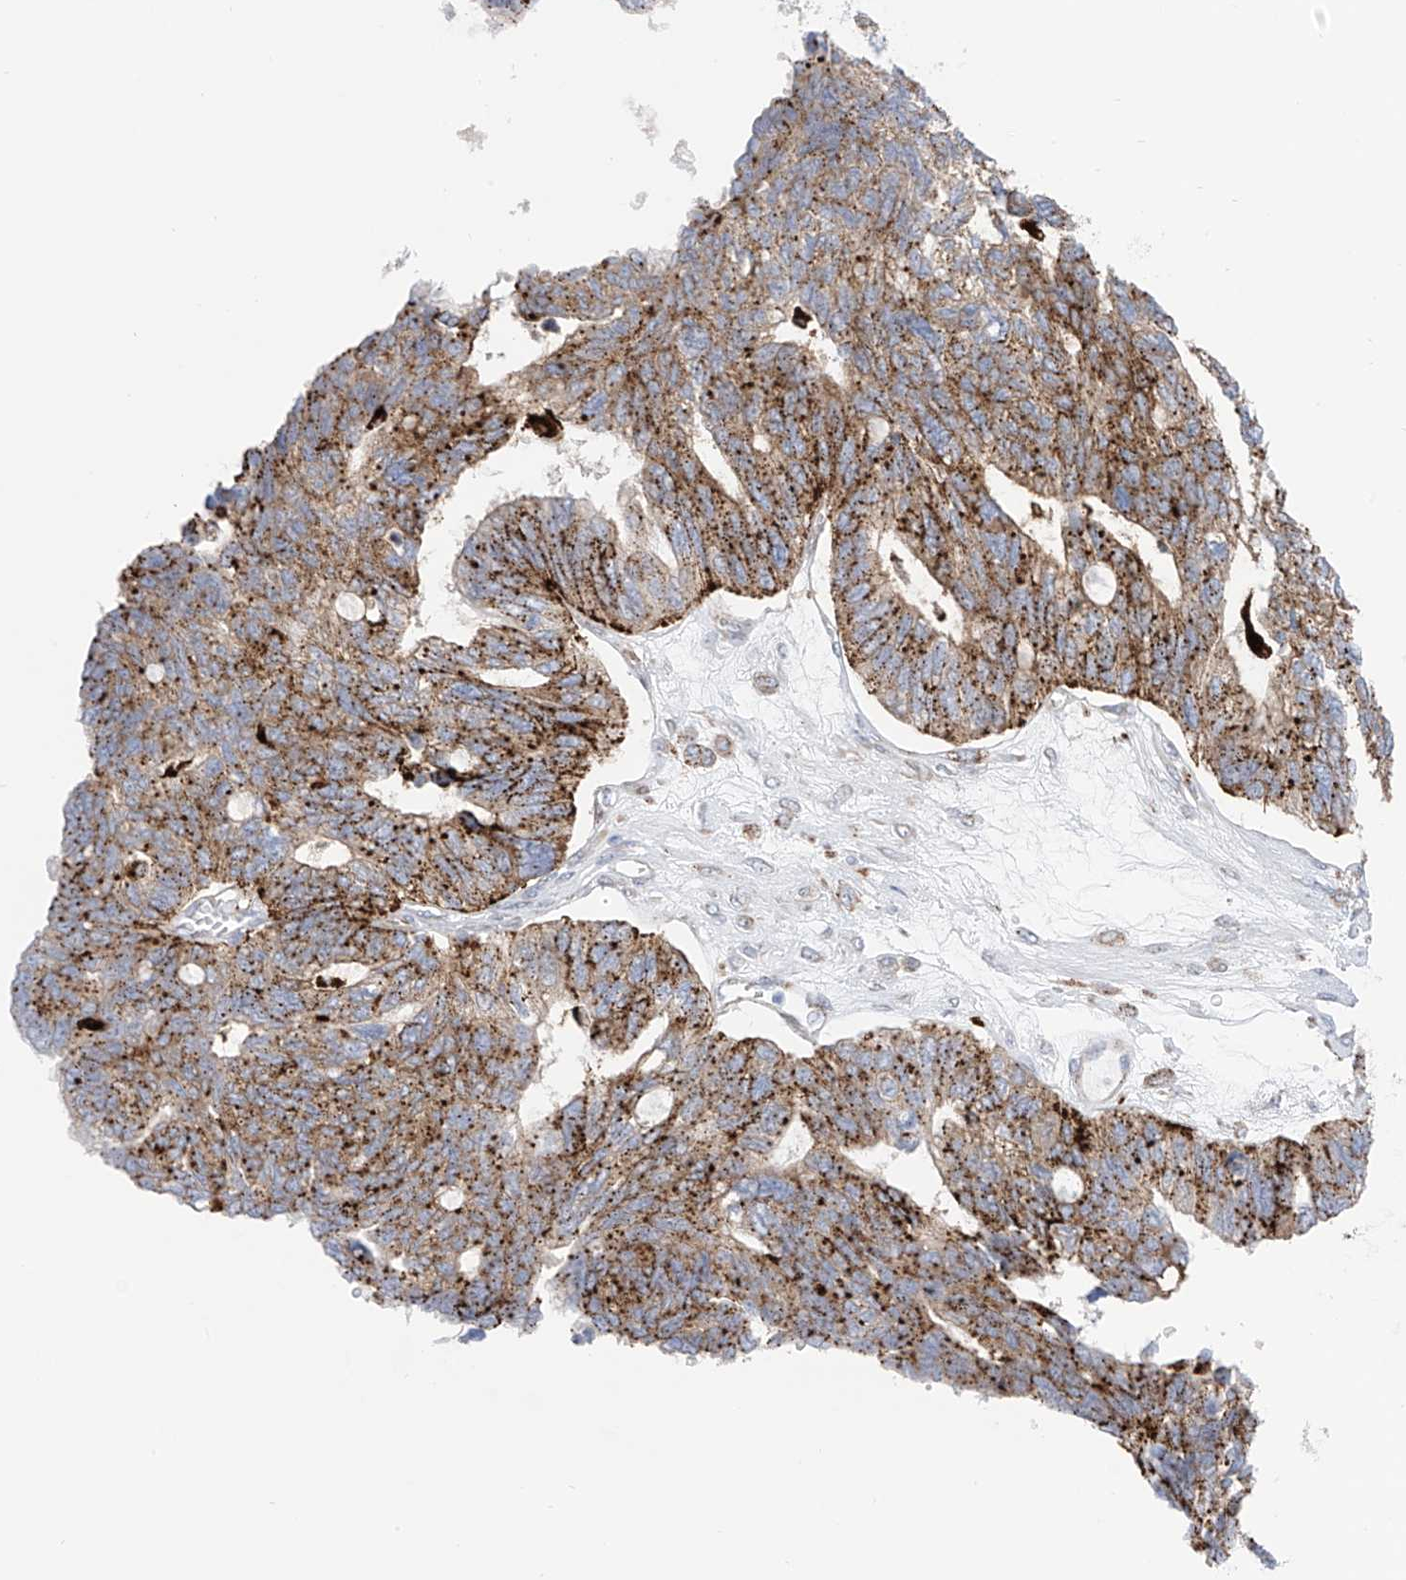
{"staining": {"intensity": "moderate", "quantity": ">75%", "location": "cytoplasmic/membranous"}, "tissue": "ovarian cancer", "cell_type": "Tumor cells", "image_type": "cancer", "snomed": [{"axis": "morphology", "description": "Cystadenocarcinoma, serous, NOS"}, {"axis": "topography", "description": "Ovary"}], "caption": "The histopathology image displays immunohistochemical staining of ovarian serous cystadenocarcinoma. There is moderate cytoplasmic/membranous positivity is identified in approximately >75% of tumor cells. The protein is shown in brown color, while the nuclei are stained blue.", "gene": "PSPH", "patient": {"sex": "female", "age": 79}}